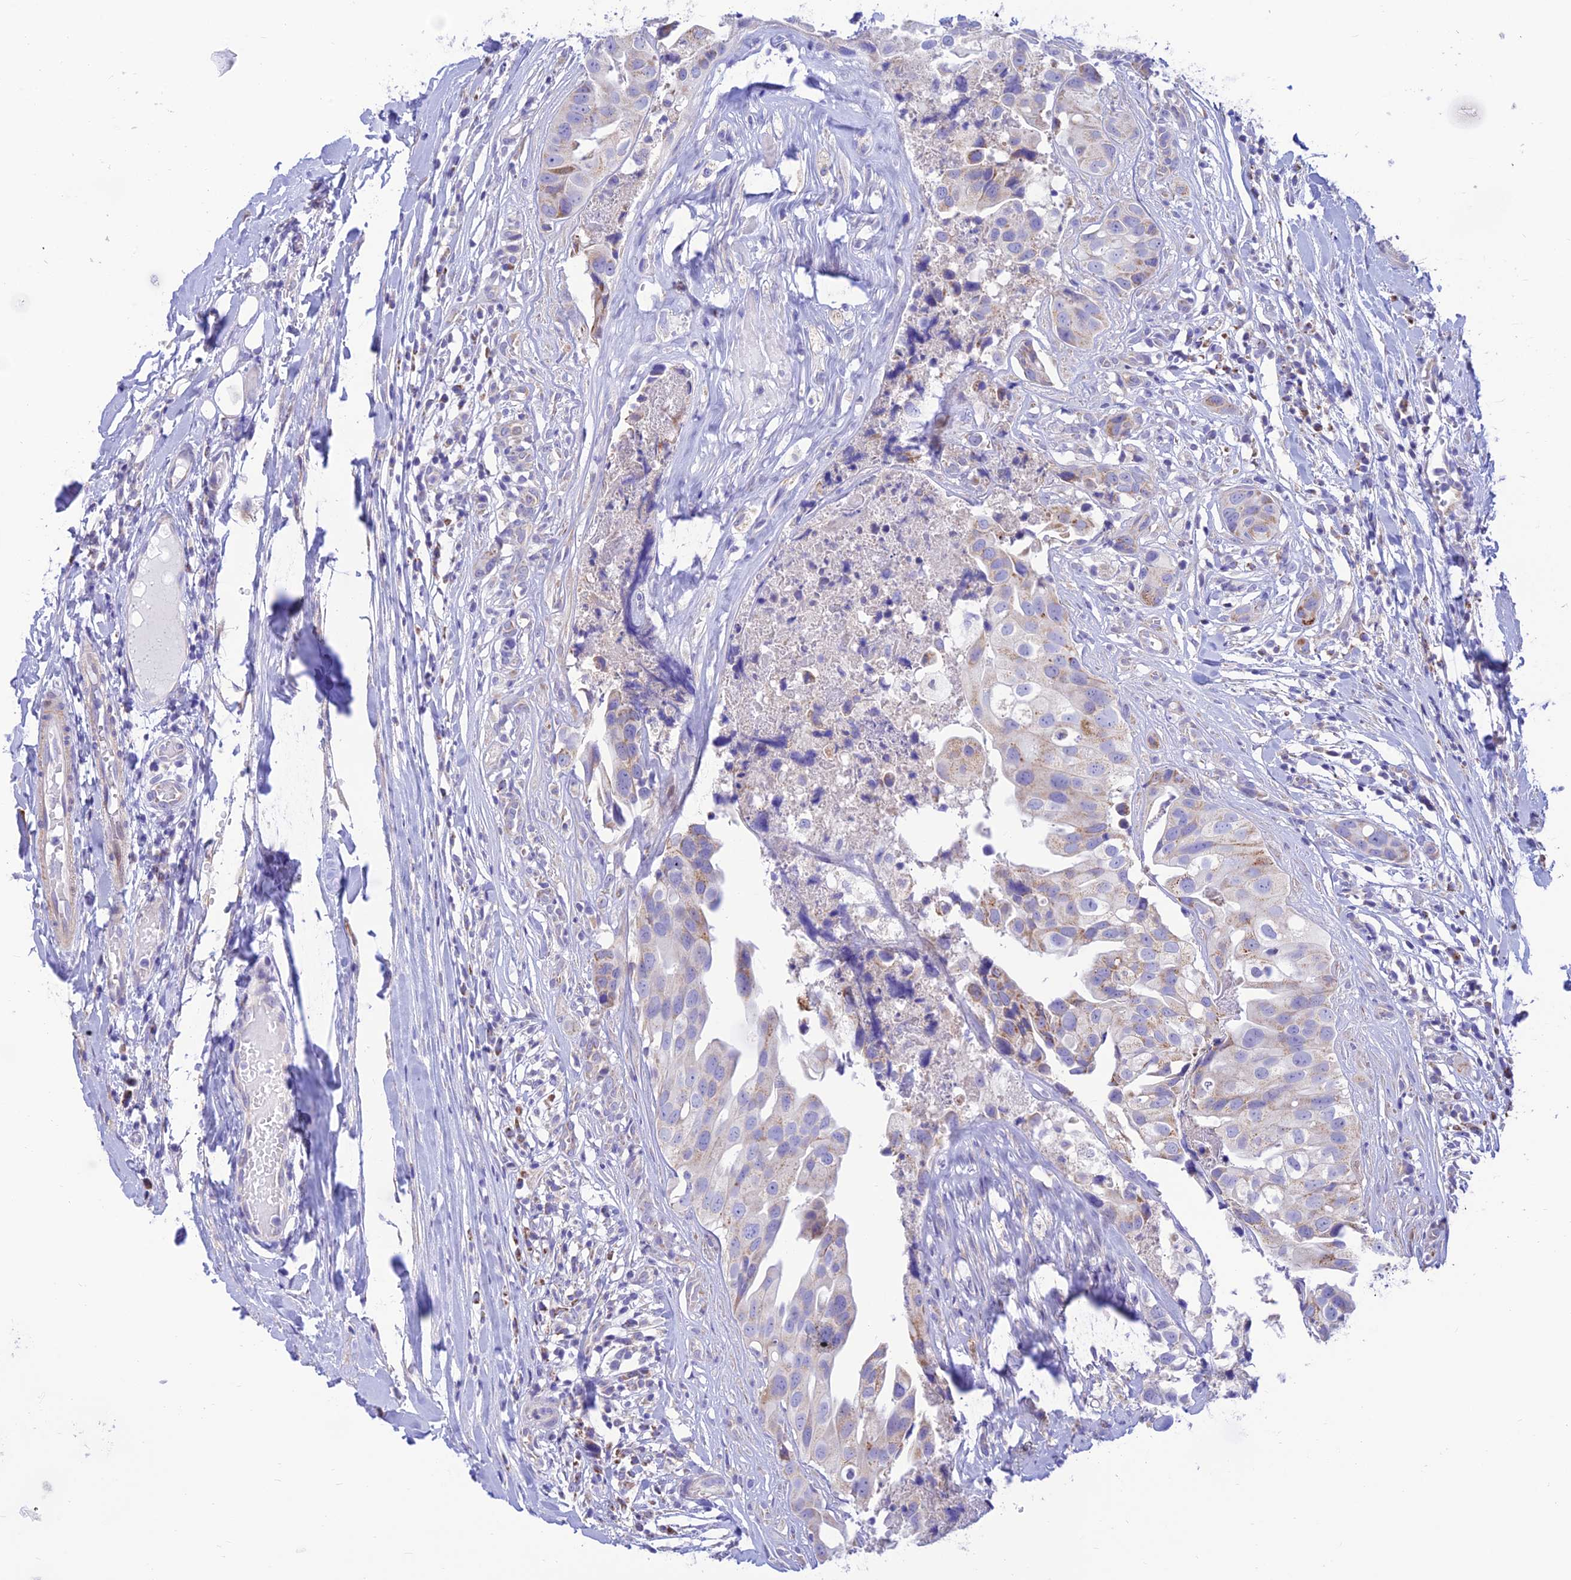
{"staining": {"intensity": "moderate", "quantity": "<25%", "location": "cytoplasmic/membranous"}, "tissue": "head and neck cancer", "cell_type": "Tumor cells", "image_type": "cancer", "snomed": [{"axis": "morphology", "description": "Adenocarcinoma, NOS"}, {"axis": "morphology", "description": "Adenocarcinoma, metastatic, NOS"}, {"axis": "topography", "description": "Head-Neck"}], "caption": "IHC of human head and neck cancer (metastatic adenocarcinoma) demonstrates low levels of moderate cytoplasmic/membranous staining in approximately <25% of tumor cells. (brown staining indicates protein expression, while blue staining denotes nuclei).", "gene": "FAM186B", "patient": {"sex": "male", "age": 75}}